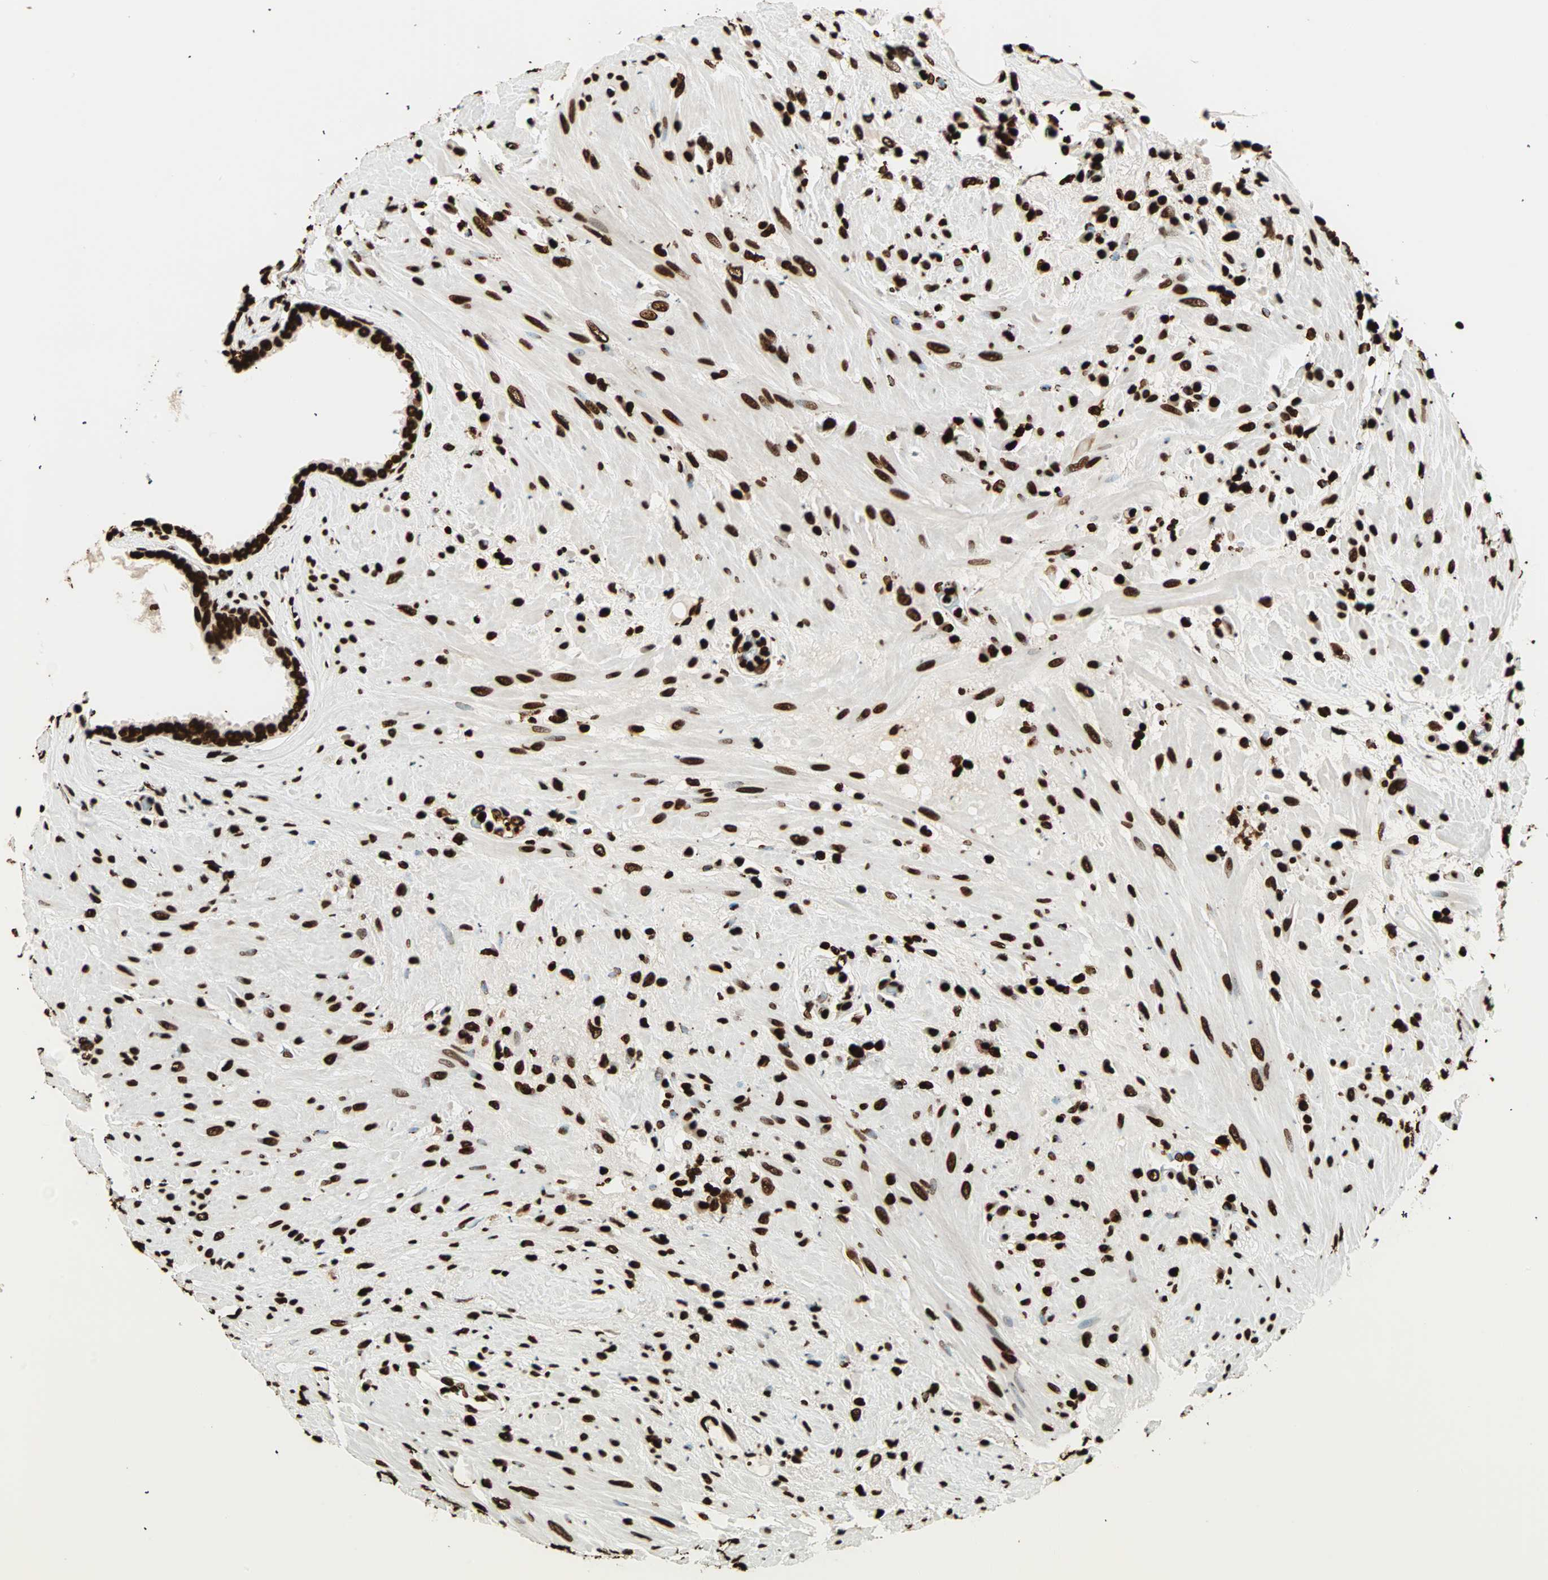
{"staining": {"intensity": "strong", "quantity": ">75%", "location": "nuclear"}, "tissue": "seminal vesicle", "cell_type": "Glandular cells", "image_type": "normal", "snomed": [{"axis": "morphology", "description": "Normal tissue, NOS"}, {"axis": "topography", "description": "Seminal veicle"}], "caption": "A high-resolution photomicrograph shows immunohistochemistry (IHC) staining of normal seminal vesicle, which displays strong nuclear positivity in about >75% of glandular cells. (DAB (3,3'-diaminobenzidine) IHC with brightfield microscopy, high magnification).", "gene": "GLI2", "patient": {"sex": "male", "age": 61}}